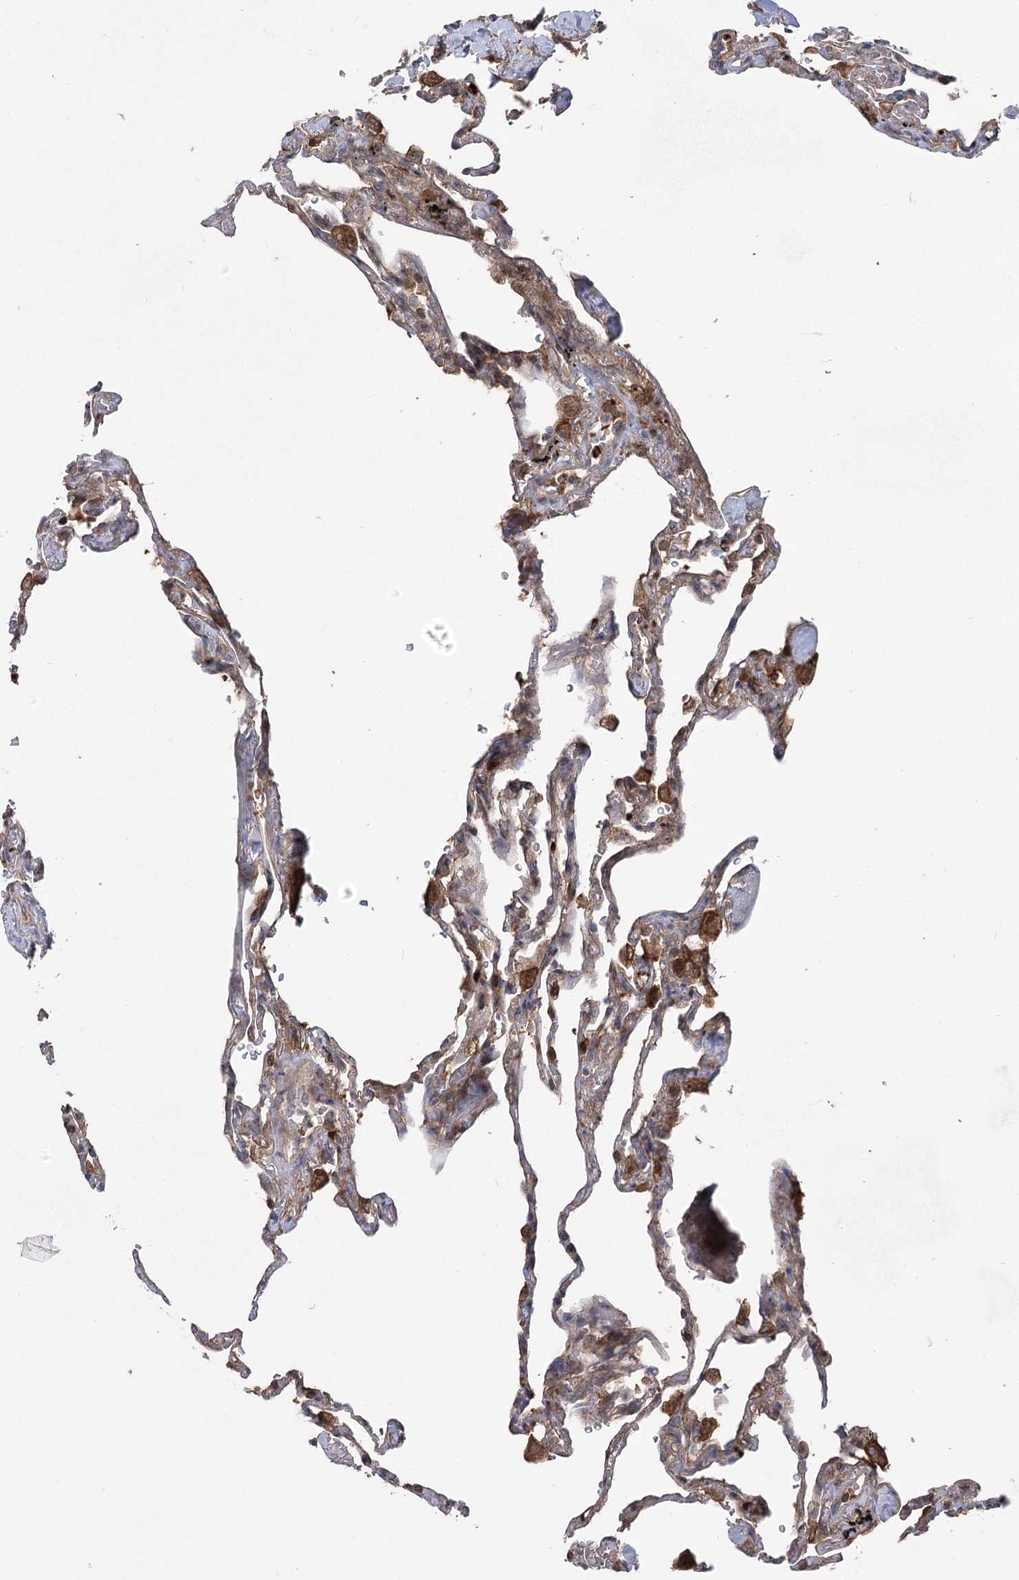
{"staining": {"intensity": "moderate", "quantity": "25%-75%", "location": "cytoplasmic/membranous"}, "tissue": "lung", "cell_type": "Alveolar cells", "image_type": "normal", "snomed": [{"axis": "morphology", "description": "Normal tissue, NOS"}, {"axis": "topography", "description": "Lung"}], "caption": "Protein staining by IHC demonstrates moderate cytoplasmic/membranous positivity in about 25%-75% of alveolar cells in unremarkable lung.", "gene": "PLEKHA5", "patient": {"sex": "male", "age": 59}}